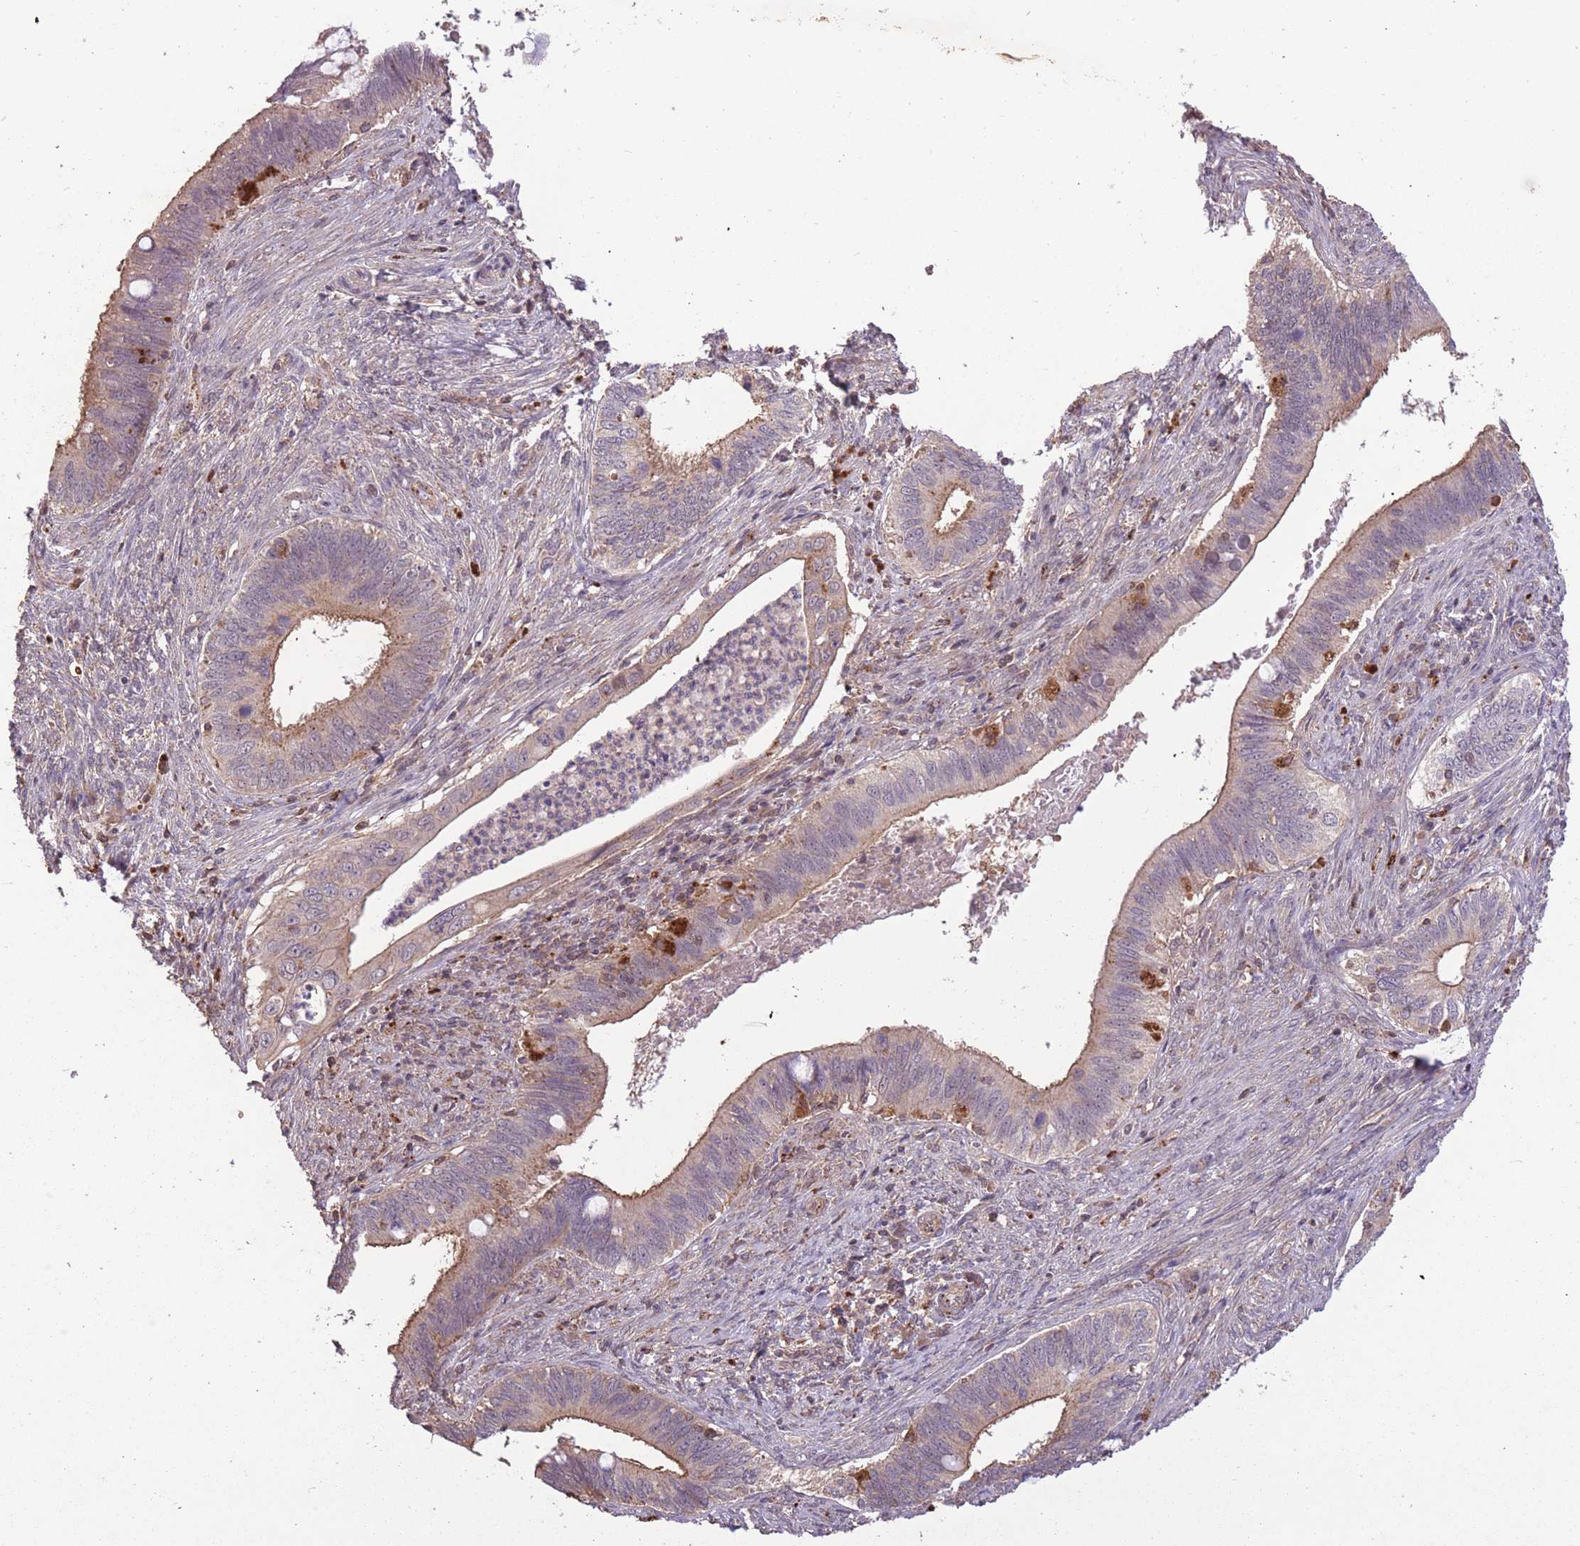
{"staining": {"intensity": "moderate", "quantity": "<25%", "location": "cytoplasmic/membranous"}, "tissue": "cervical cancer", "cell_type": "Tumor cells", "image_type": "cancer", "snomed": [{"axis": "morphology", "description": "Adenocarcinoma, NOS"}, {"axis": "topography", "description": "Cervix"}], "caption": "IHC image of neoplastic tissue: human cervical cancer (adenocarcinoma) stained using IHC reveals low levels of moderate protein expression localized specifically in the cytoplasmic/membranous of tumor cells, appearing as a cytoplasmic/membranous brown color.", "gene": "POLR3F", "patient": {"sex": "female", "age": 42}}